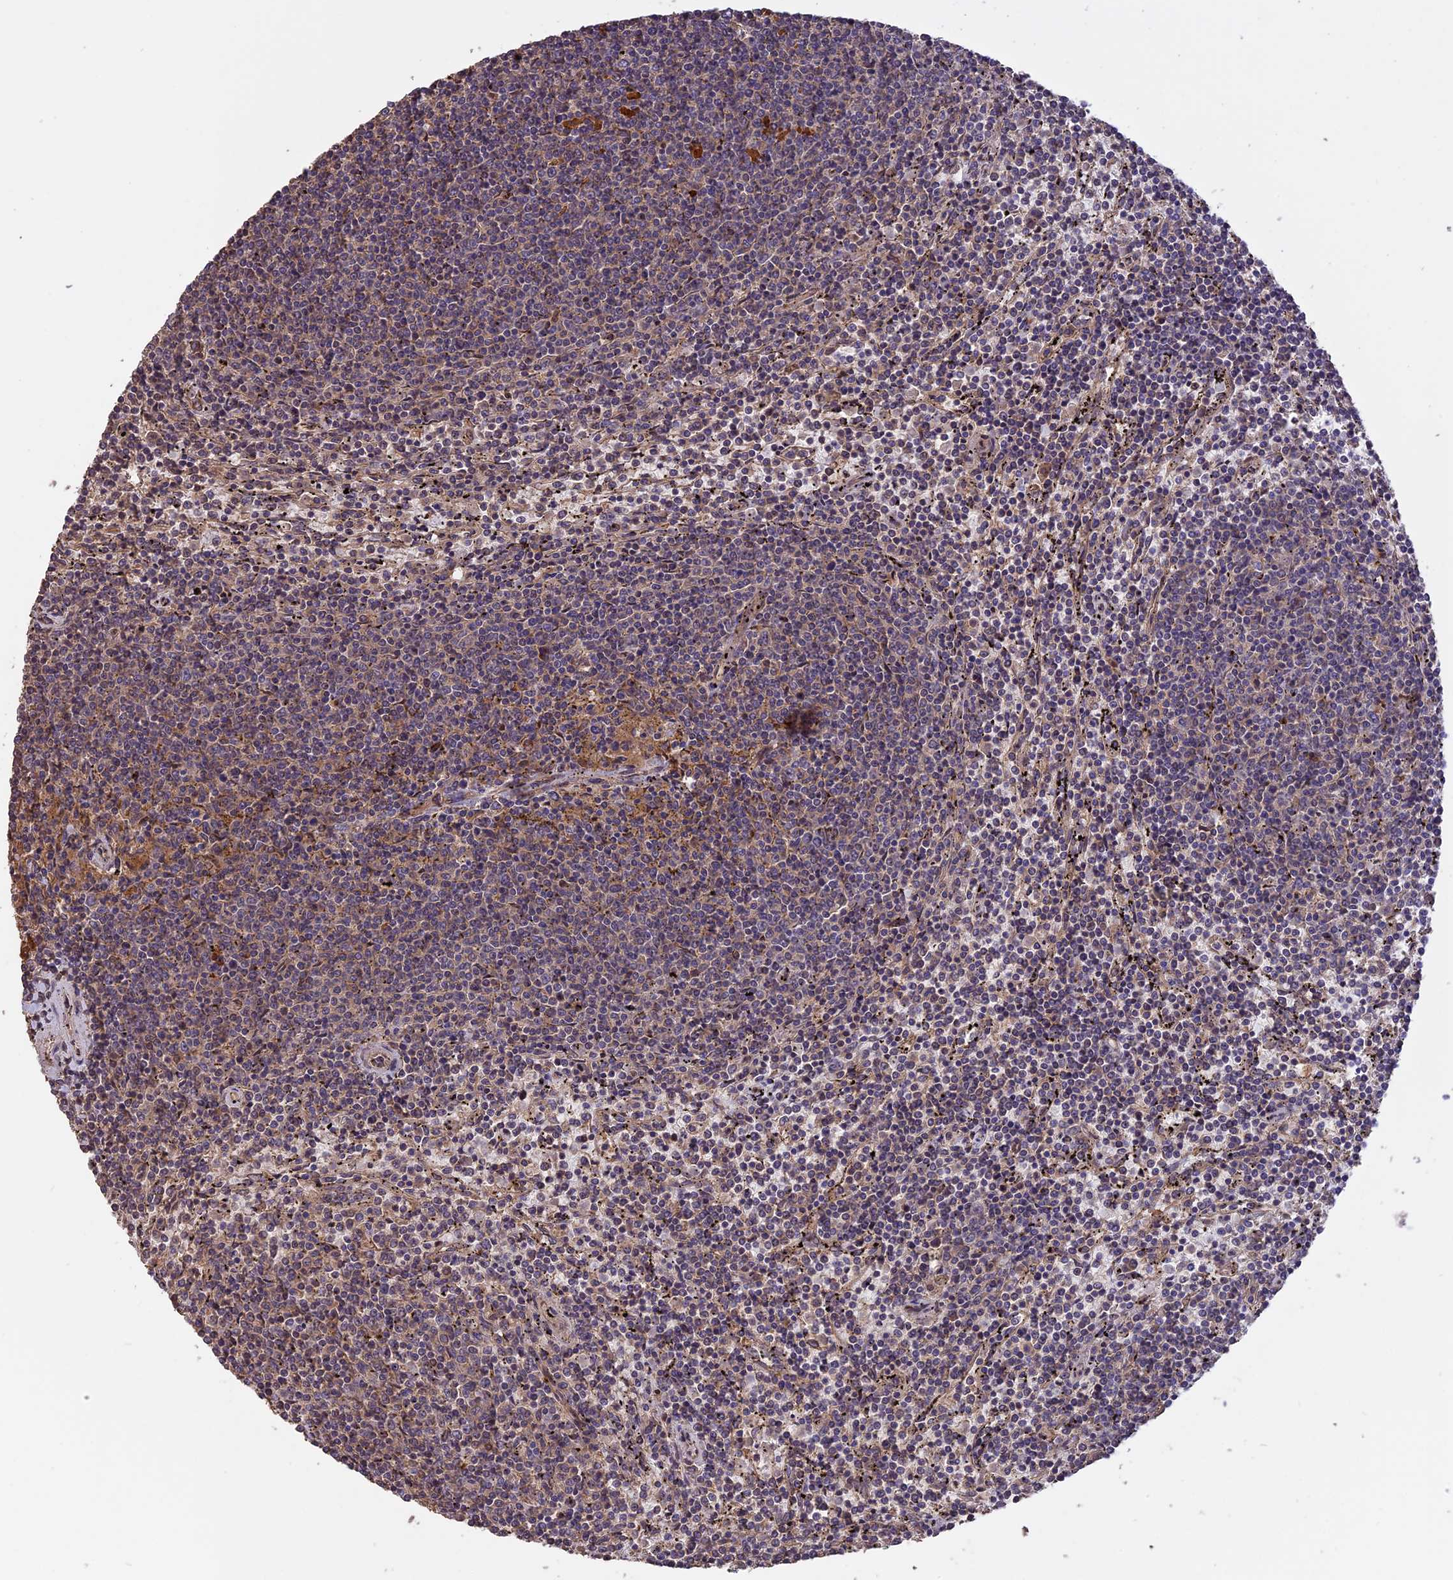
{"staining": {"intensity": "negative", "quantity": "none", "location": "none"}, "tissue": "lymphoma", "cell_type": "Tumor cells", "image_type": "cancer", "snomed": [{"axis": "morphology", "description": "Malignant lymphoma, non-Hodgkin's type, Low grade"}, {"axis": "topography", "description": "Spleen"}], "caption": "IHC of human lymphoma shows no expression in tumor cells. The staining was performed using DAB (3,3'-diaminobenzidine) to visualize the protein expression in brown, while the nuclei were stained in blue with hematoxylin (Magnification: 20x).", "gene": "RASAL1", "patient": {"sex": "female", "age": 50}}